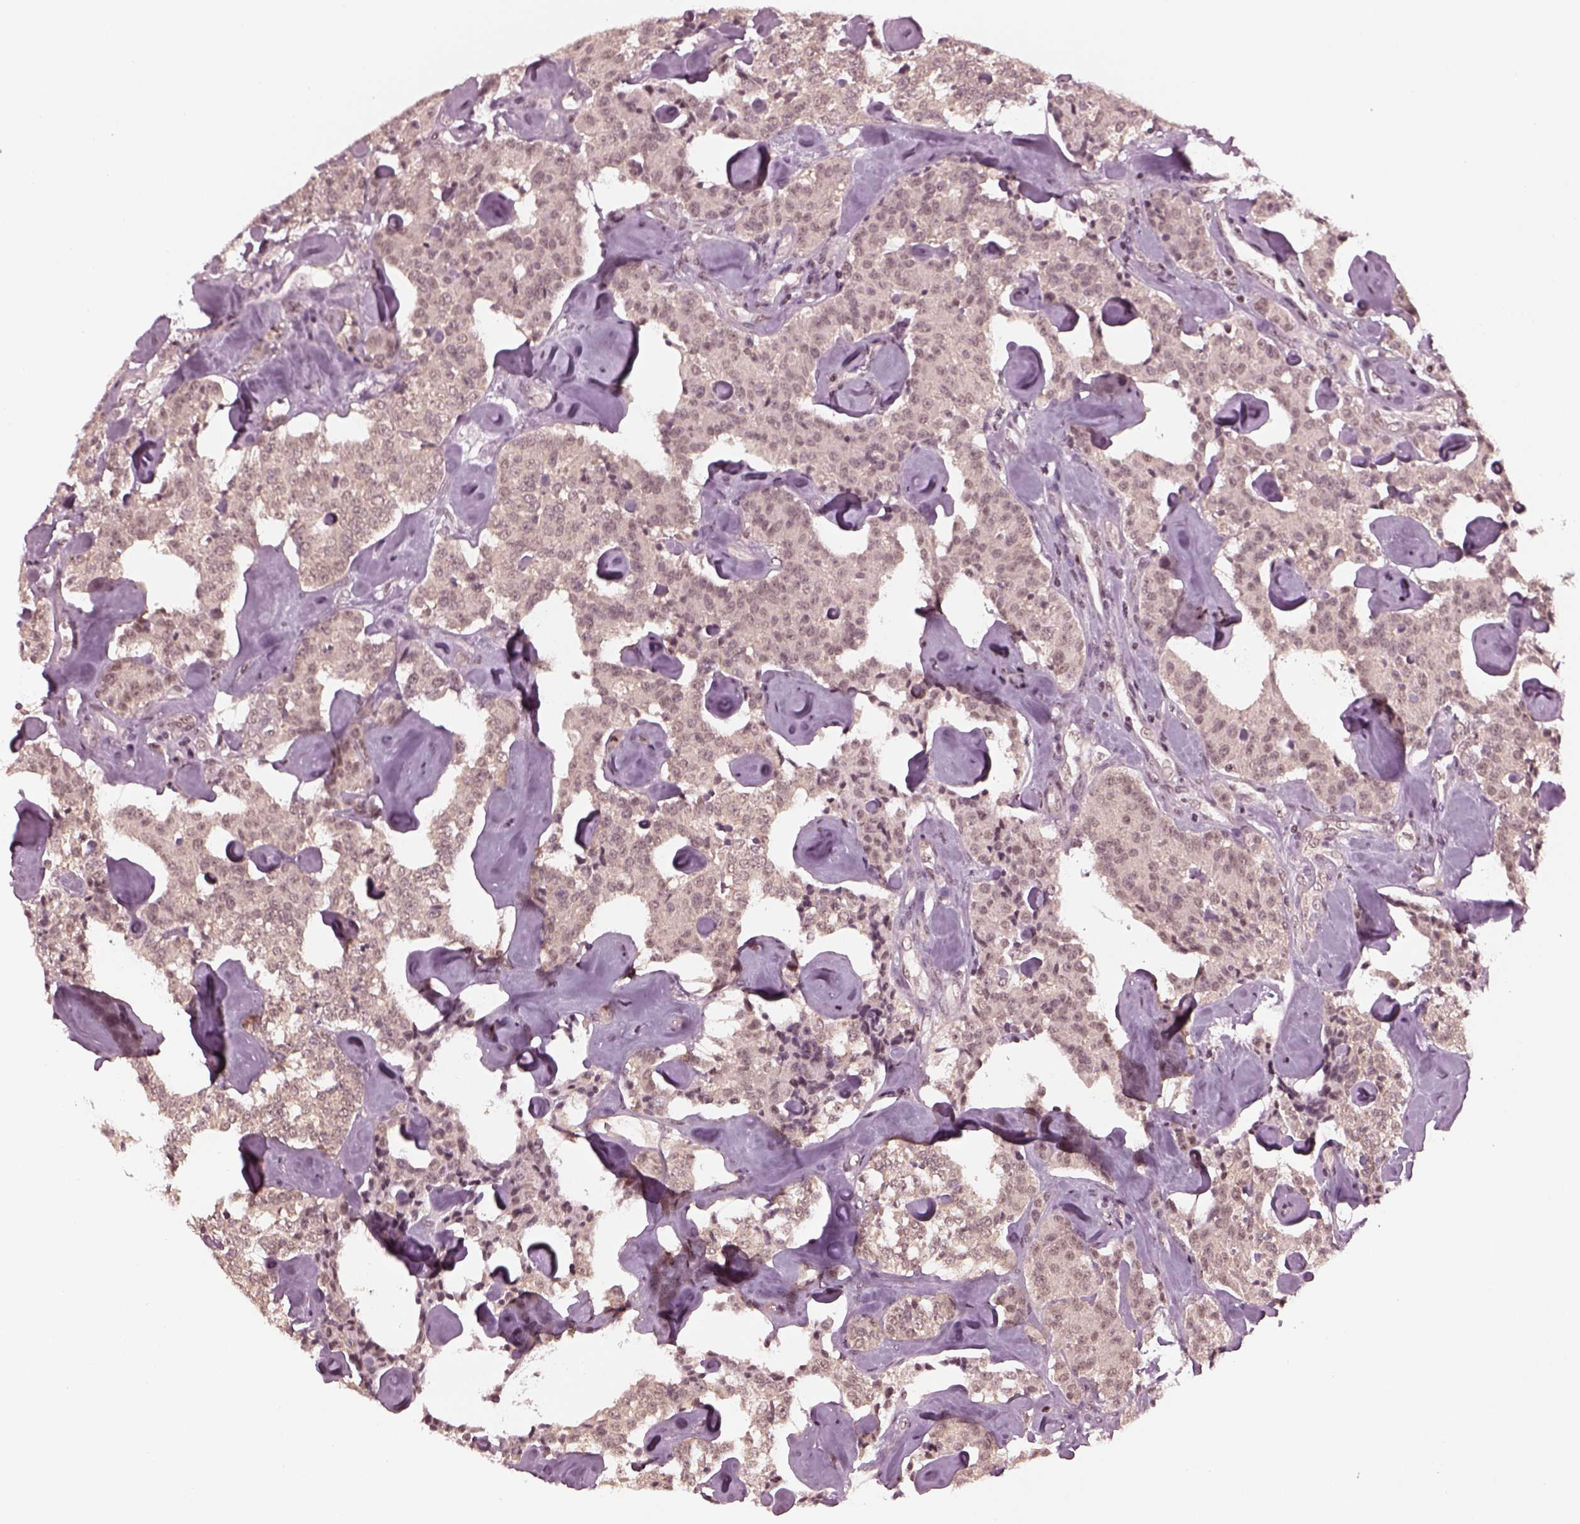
{"staining": {"intensity": "negative", "quantity": "none", "location": "none"}, "tissue": "carcinoid", "cell_type": "Tumor cells", "image_type": "cancer", "snomed": [{"axis": "morphology", "description": "Carcinoid, malignant, NOS"}, {"axis": "topography", "description": "Pancreas"}], "caption": "IHC photomicrograph of carcinoid (malignant) stained for a protein (brown), which displays no expression in tumor cells. The staining is performed using DAB (3,3'-diaminobenzidine) brown chromogen with nuclei counter-stained in using hematoxylin.", "gene": "RUVBL2", "patient": {"sex": "male", "age": 41}}